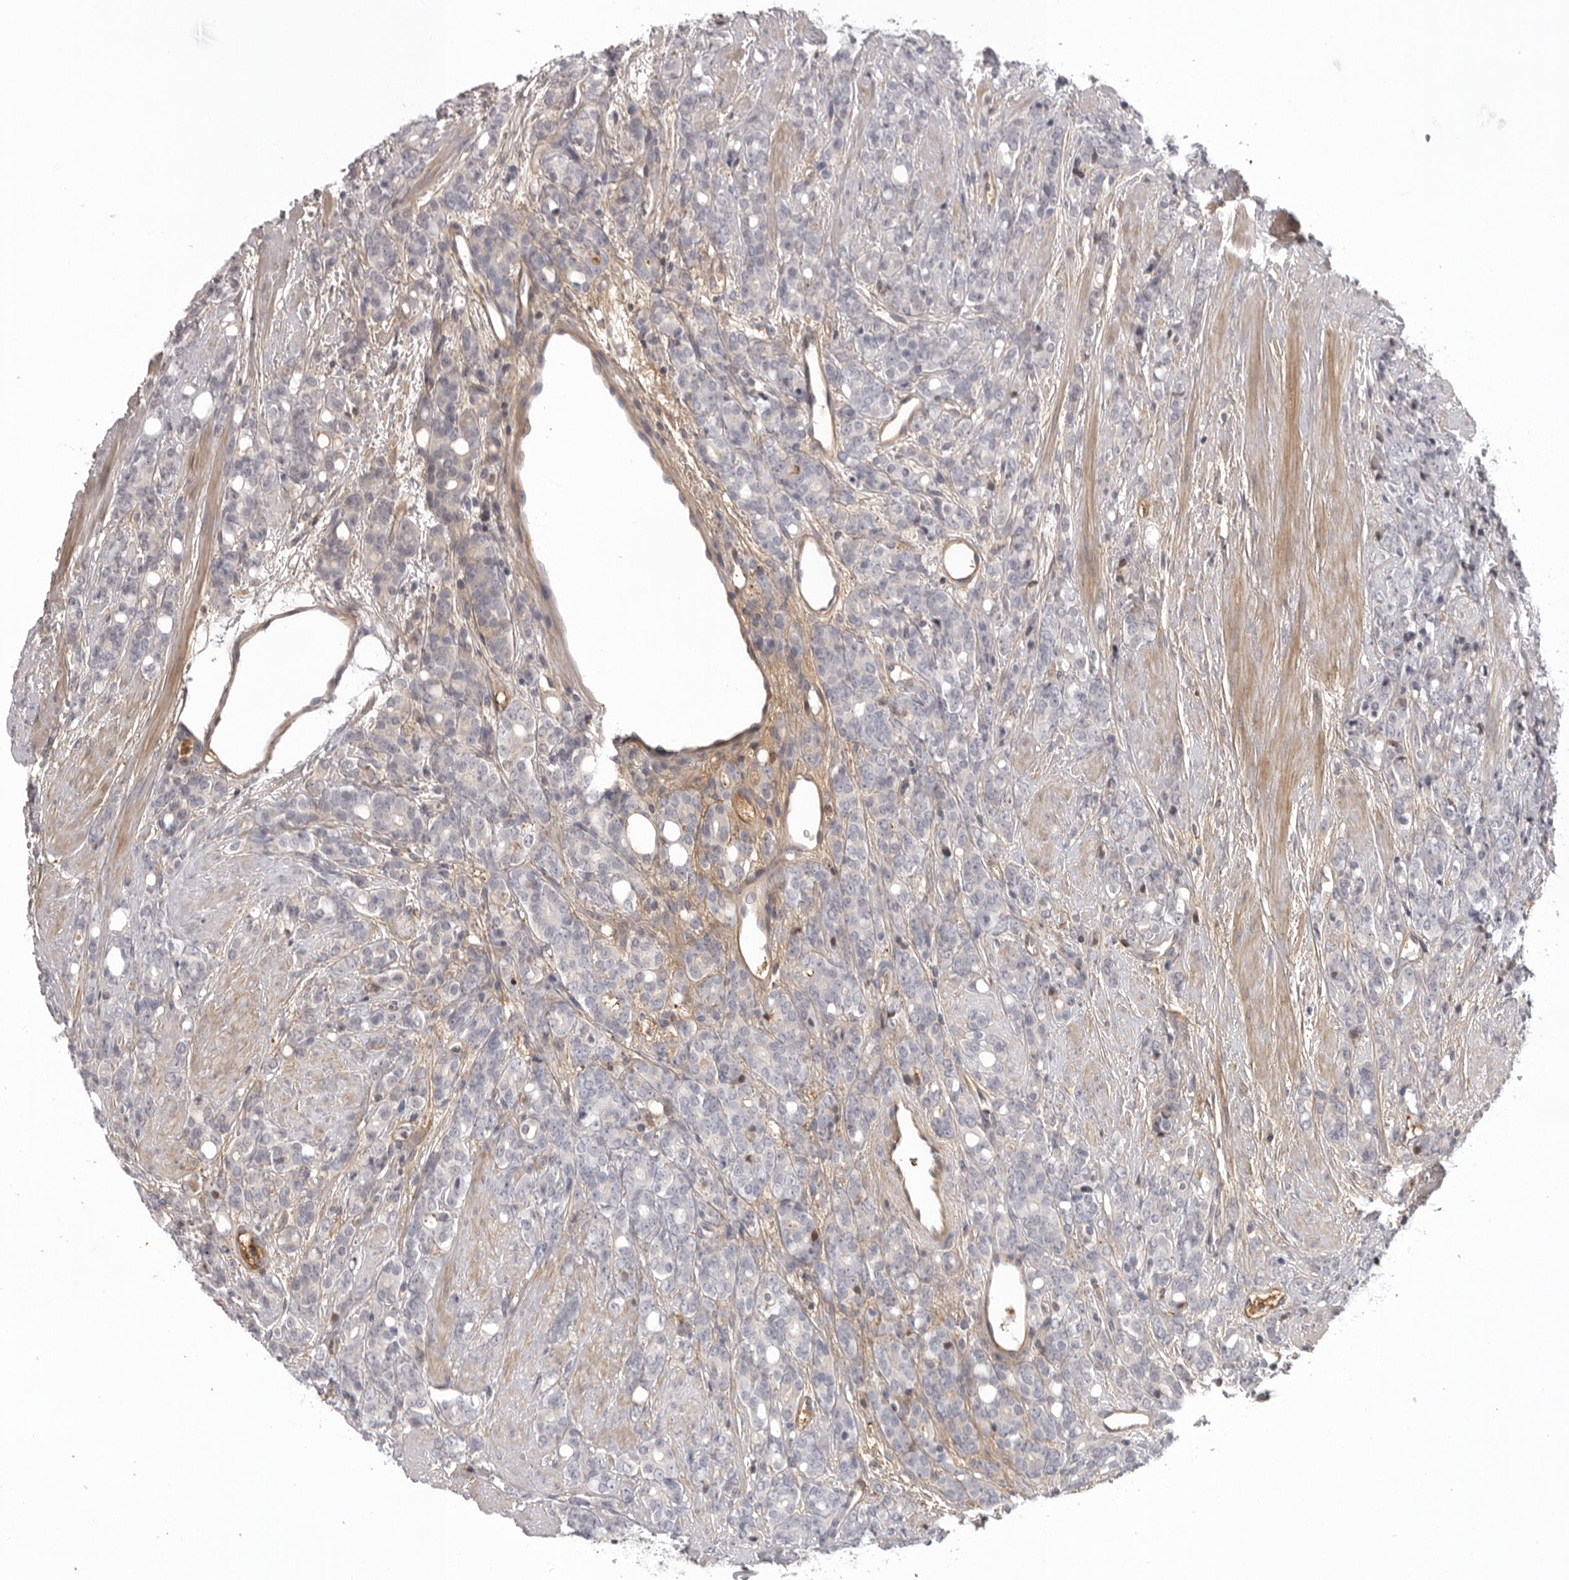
{"staining": {"intensity": "weak", "quantity": "25%-75%", "location": "cytoplasmic/membranous"}, "tissue": "prostate cancer", "cell_type": "Tumor cells", "image_type": "cancer", "snomed": [{"axis": "morphology", "description": "Adenocarcinoma, High grade"}, {"axis": "topography", "description": "Prostate"}], "caption": "Brown immunohistochemical staining in prostate cancer displays weak cytoplasmic/membranous expression in about 25%-75% of tumor cells. (DAB = brown stain, brightfield microscopy at high magnification).", "gene": "PLEKHF2", "patient": {"sex": "male", "age": 62}}